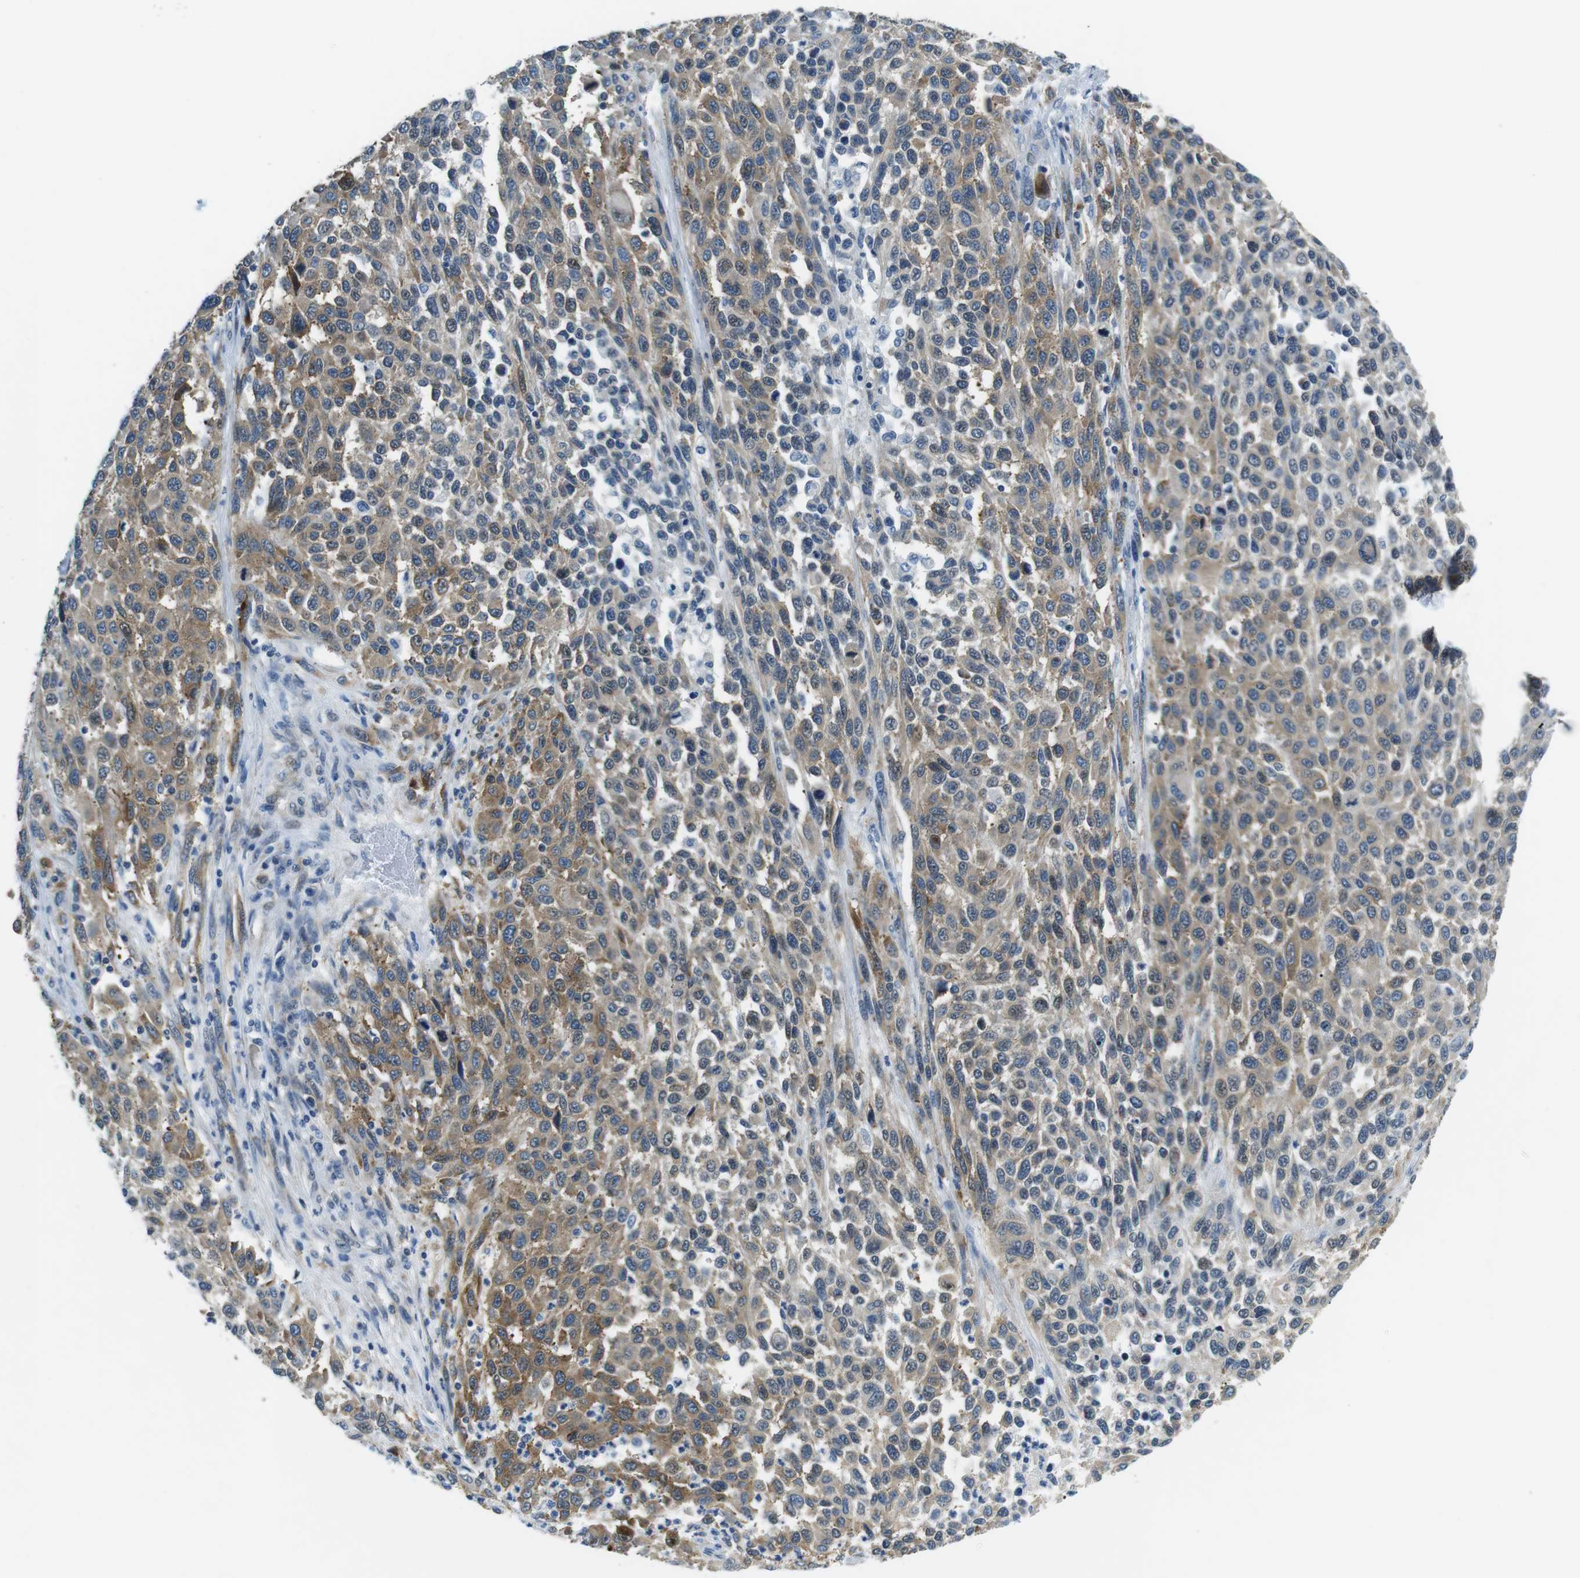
{"staining": {"intensity": "moderate", "quantity": ">75%", "location": "cytoplasmic/membranous"}, "tissue": "melanoma", "cell_type": "Tumor cells", "image_type": "cancer", "snomed": [{"axis": "morphology", "description": "Malignant melanoma, Metastatic site"}, {"axis": "topography", "description": "Lymph node"}], "caption": "A medium amount of moderate cytoplasmic/membranous positivity is identified in approximately >75% of tumor cells in melanoma tissue. The staining was performed using DAB (3,3'-diaminobenzidine) to visualize the protein expression in brown, while the nuclei were stained in blue with hematoxylin (Magnification: 20x).", "gene": "PHLDA1", "patient": {"sex": "male", "age": 61}}